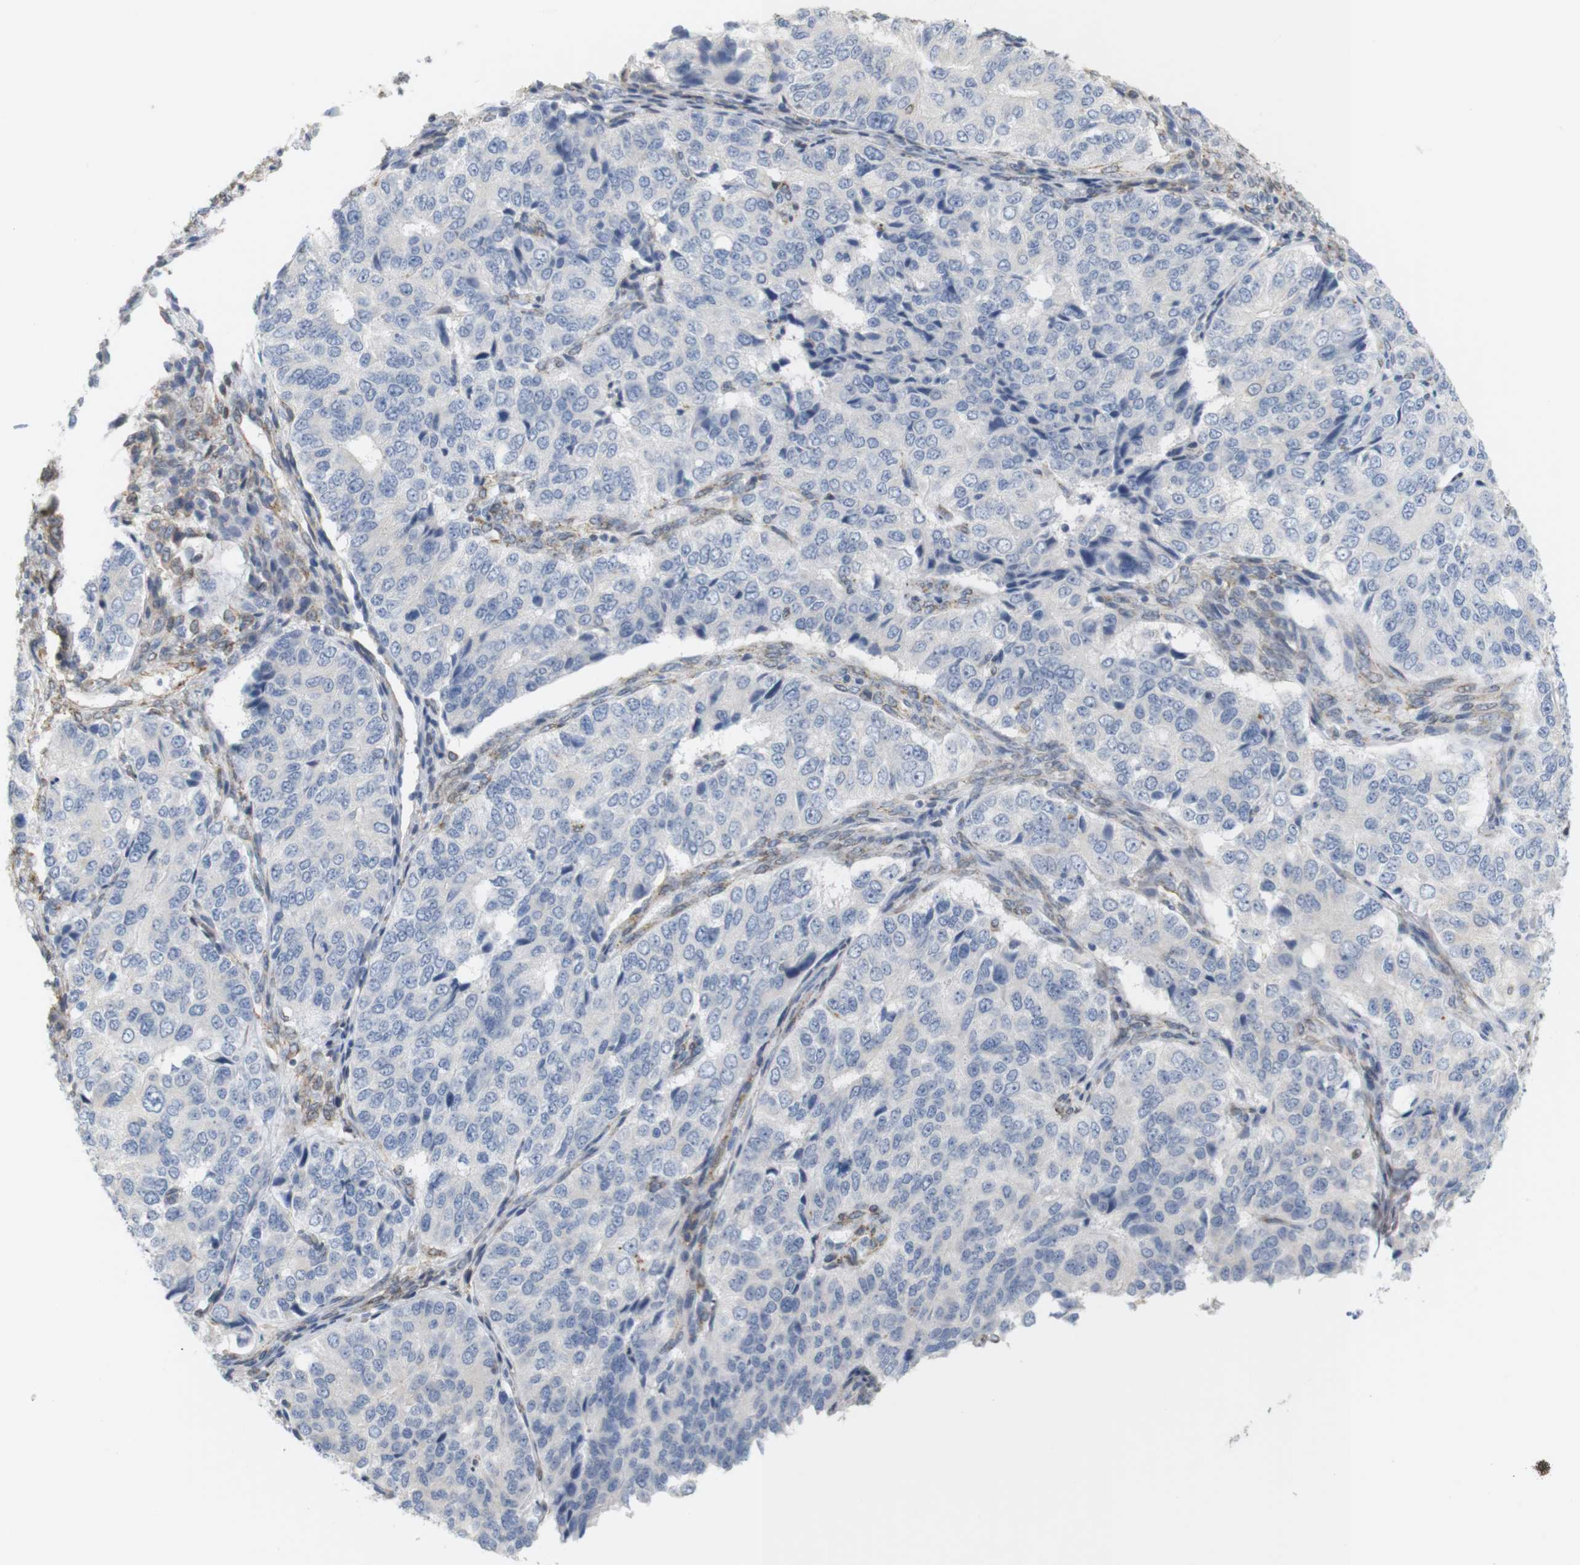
{"staining": {"intensity": "negative", "quantity": "none", "location": "none"}, "tissue": "ovarian cancer", "cell_type": "Tumor cells", "image_type": "cancer", "snomed": [{"axis": "morphology", "description": "Carcinoma, endometroid"}, {"axis": "topography", "description": "Ovary"}], "caption": "Tumor cells are negative for brown protein staining in ovarian cancer (endometroid carcinoma).", "gene": "ITPR1", "patient": {"sex": "female", "age": 51}}